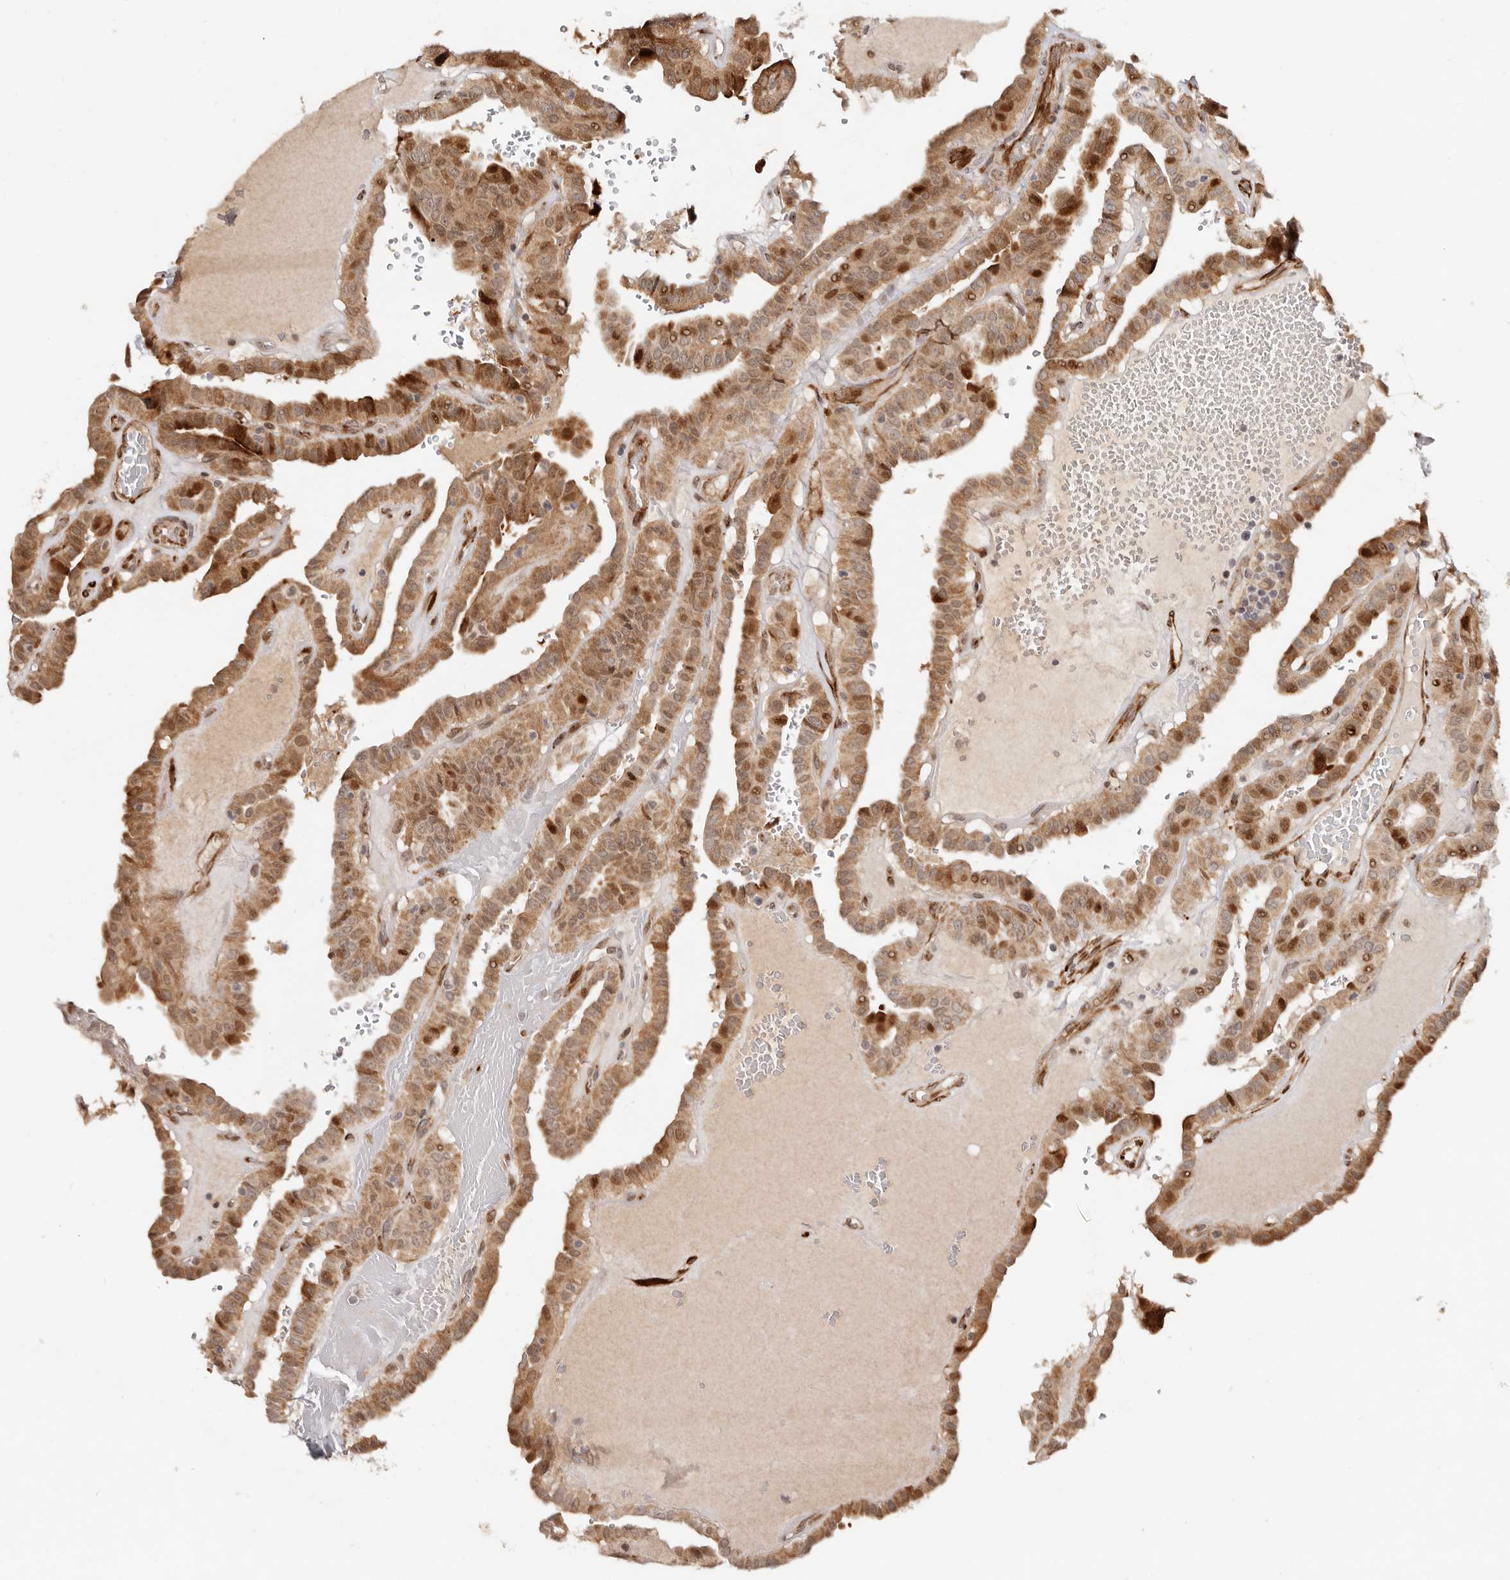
{"staining": {"intensity": "moderate", "quantity": ">75%", "location": "cytoplasmic/membranous,nuclear"}, "tissue": "thyroid cancer", "cell_type": "Tumor cells", "image_type": "cancer", "snomed": [{"axis": "morphology", "description": "Papillary adenocarcinoma, NOS"}, {"axis": "topography", "description": "Thyroid gland"}], "caption": "DAB immunohistochemical staining of human thyroid cancer shows moderate cytoplasmic/membranous and nuclear protein staining in approximately >75% of tumor cells.", "gene": "BCL2L15", "patient": {"sex": "male", "age": 77}}